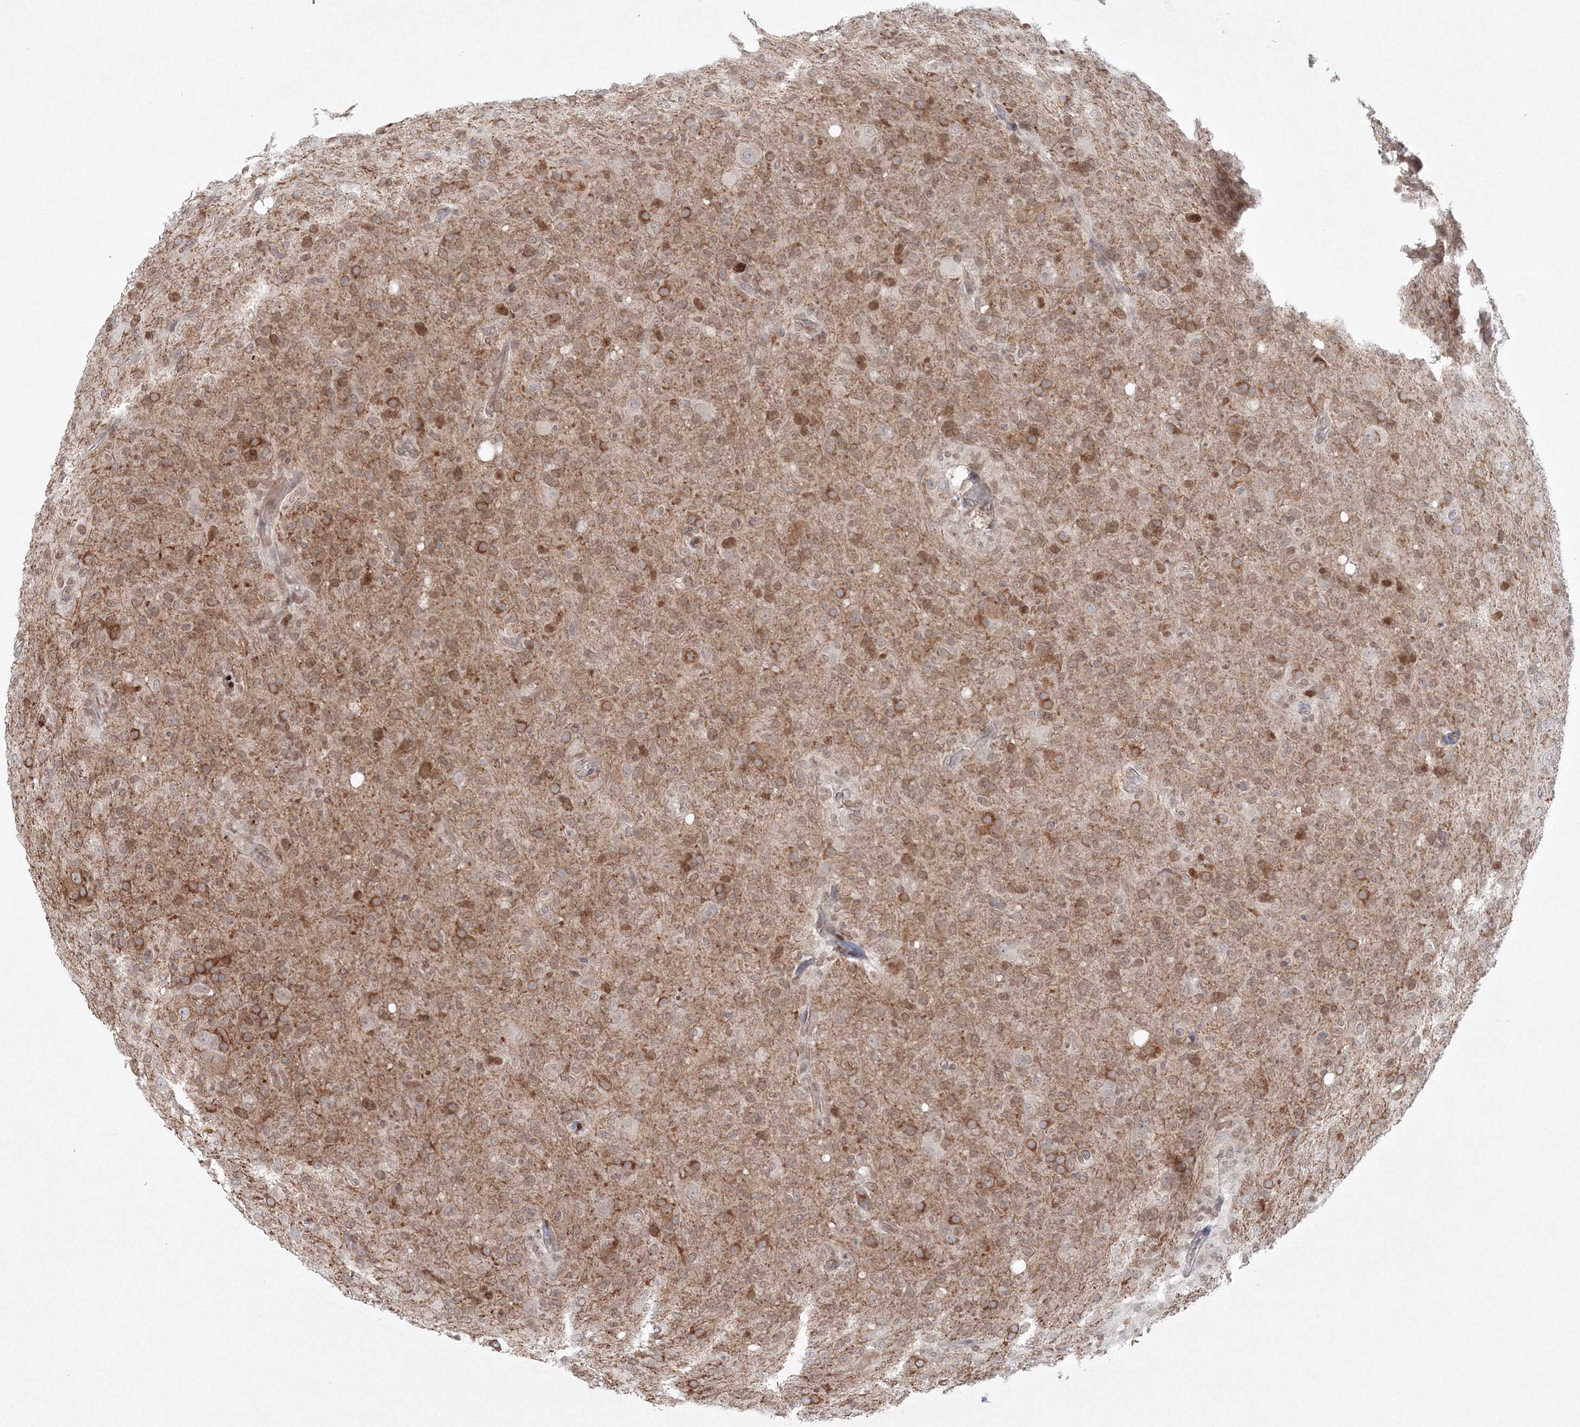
{"staining": {"intensity": "moderate", "quantity": "25%-75%", "location": "cytoplasmic/membranous"}, "tissue": "glioma", "cell_type": "Tumor cells", "image_type": "cancer", "snomed": [{"axis": "morphology", "description": "Glioma, malignant, High grade"}, {"axis": "topography", "description": "Brain"}], "caption": "Moderate cytoplasmic/membranous staining is seen in approximately 25%-75% of tumor cells in glioma.", "gene": "KIF4A", "patient": {"sex": "female", "age": 57}}